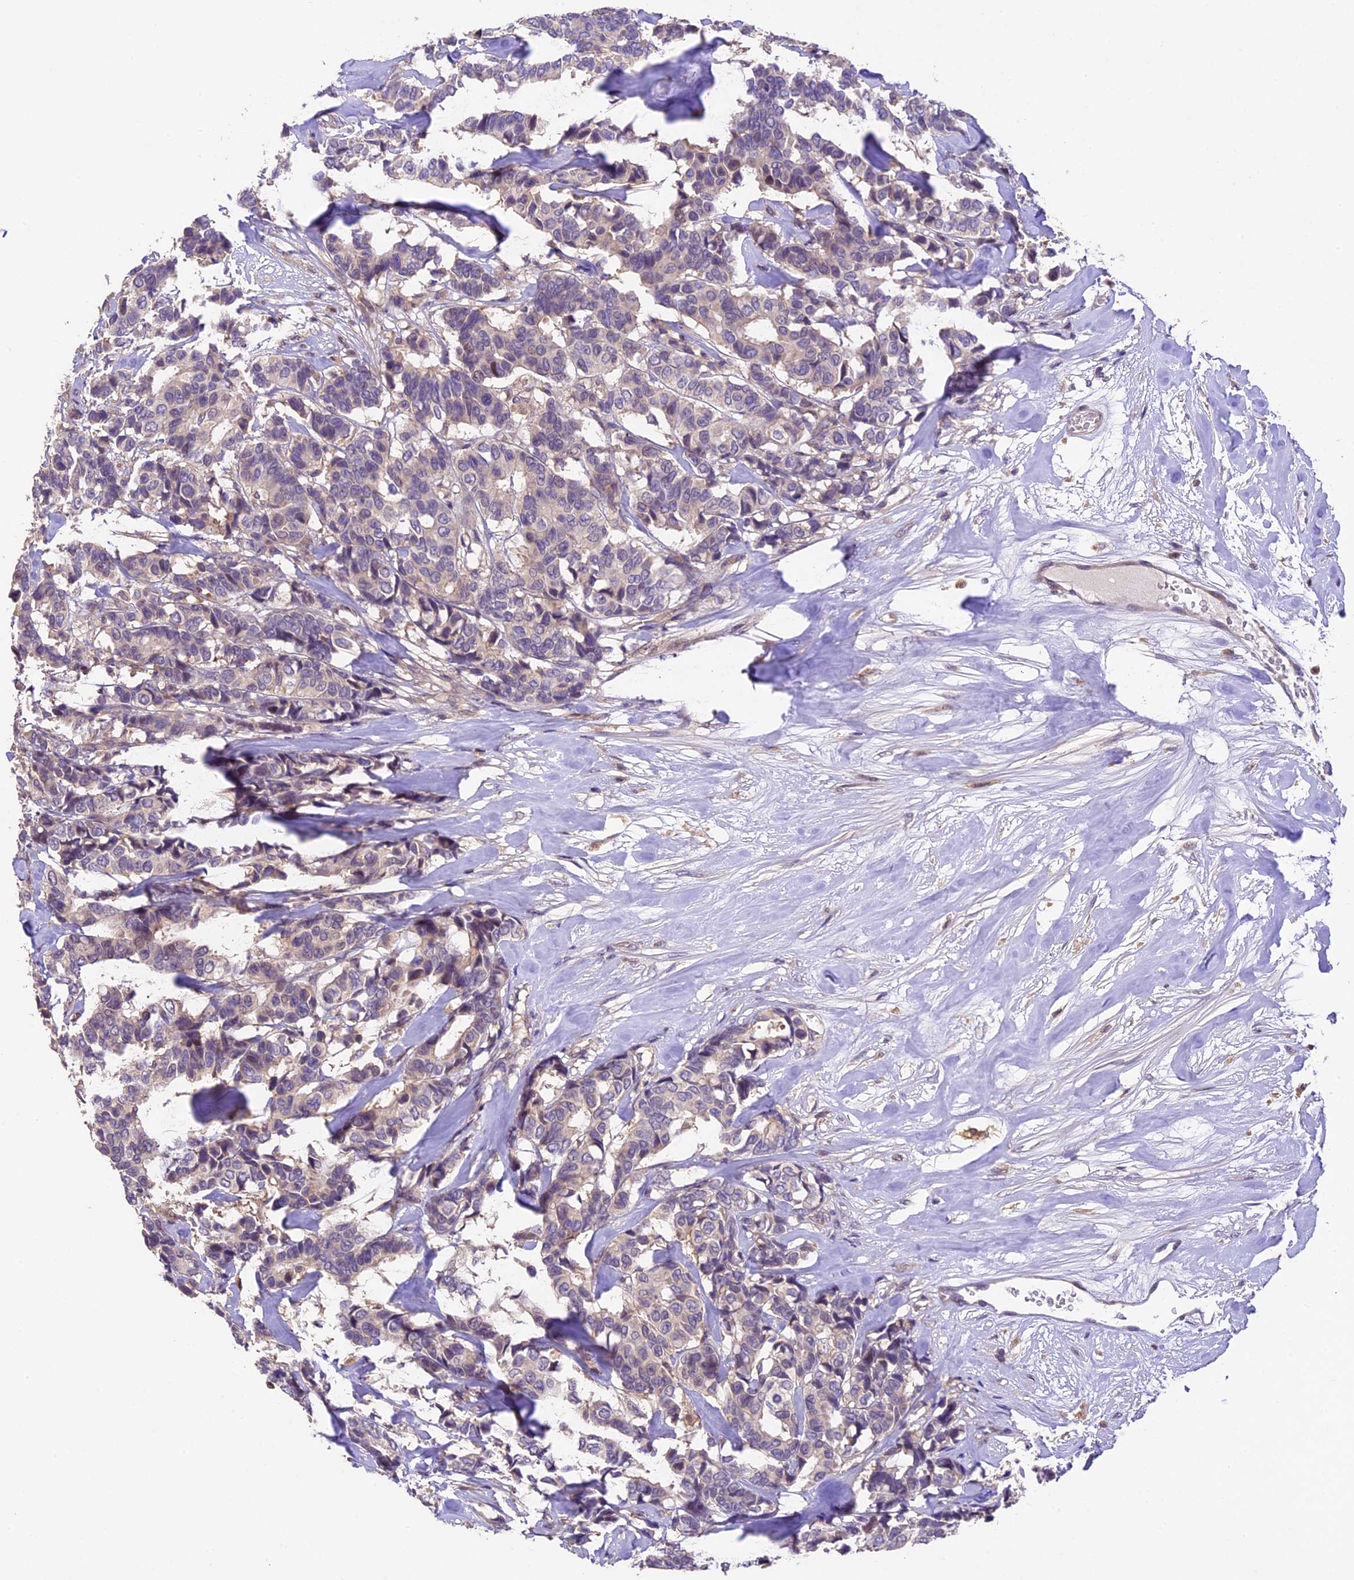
{"staining": {"intensity": "weak", "quantity": "<25%", "location": "cytoplasmic/membranous"}, "tissue": "breast cancer", "cell_type": "Tumor cells", "image_type": "cancer", "snomed": [{"axis": "morphology", "description": "Duct carcinoma"}, {"axis": "topography", "description": "Breast"}], "caption": "The image shows no significant staining in tumor cells of breast intraductal carcinoma. (DAB IHC visualized using brightfield microscopy, high magnification).", "gene": "DGKH", "patient": {"sex": "female", "age": 87}}